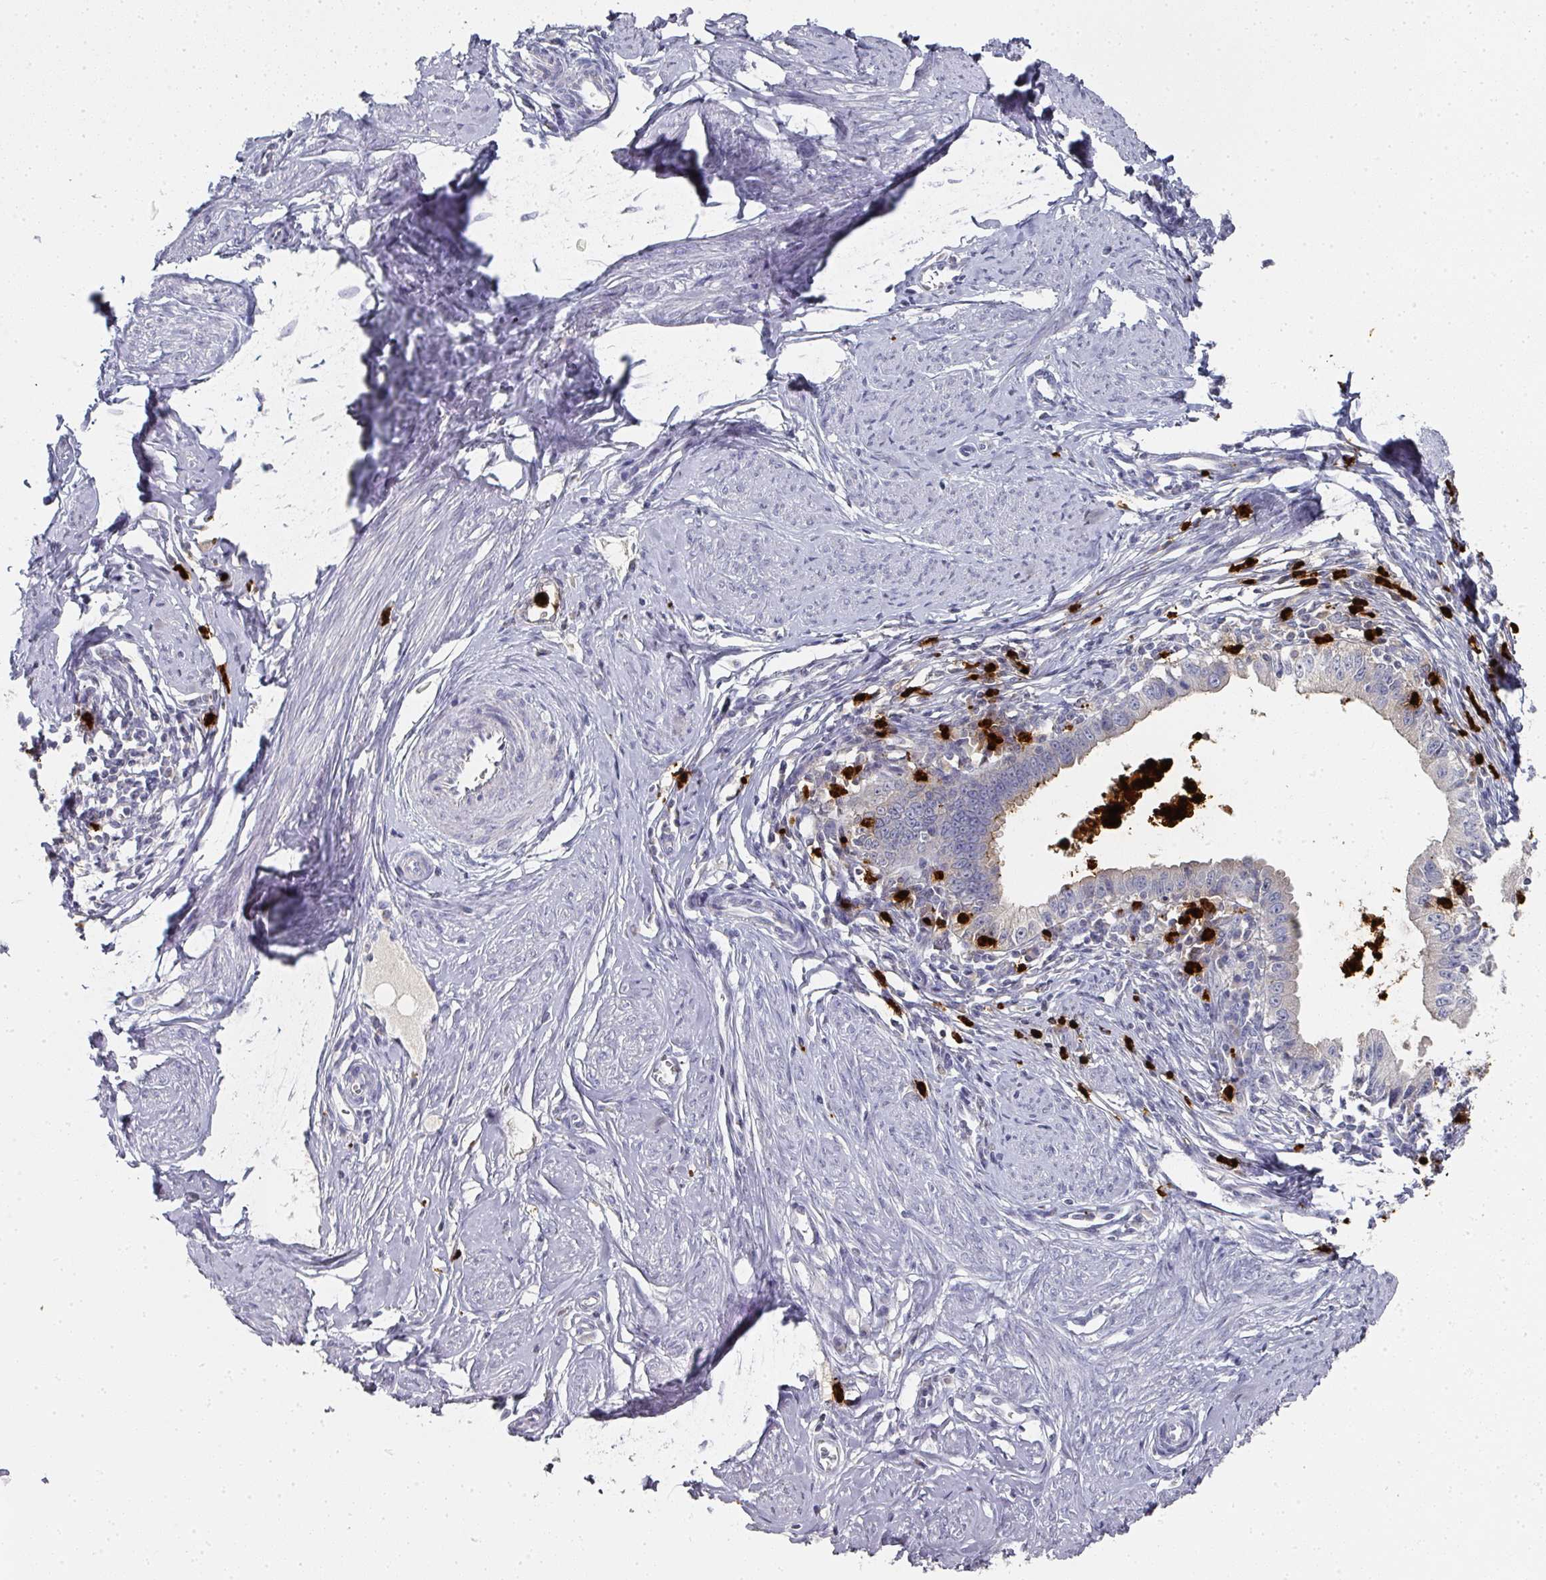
{"staining": {"intensity": "weak", "quantity": "<25%", "location": "cytoplasmic/membranous"}, "tissue": "cervical cancer", "cell_type": "Tumor cells", "image_type": "cancer", "snomed": [{"axis": "morphology", "description": "Adenocarcinoma, NOS"}, {"axis": "topography", "description": "Cervix"}], "caption": "Tumor cells show no significant protein expression in cervical cancer (adenocarcinoma). (DAB (3,3'-diaminobenzidine) immunohistochemistry with hematoxylin counter stain).", "gene": "CAMP", "patient": {"sex": "female", "age": 36}}